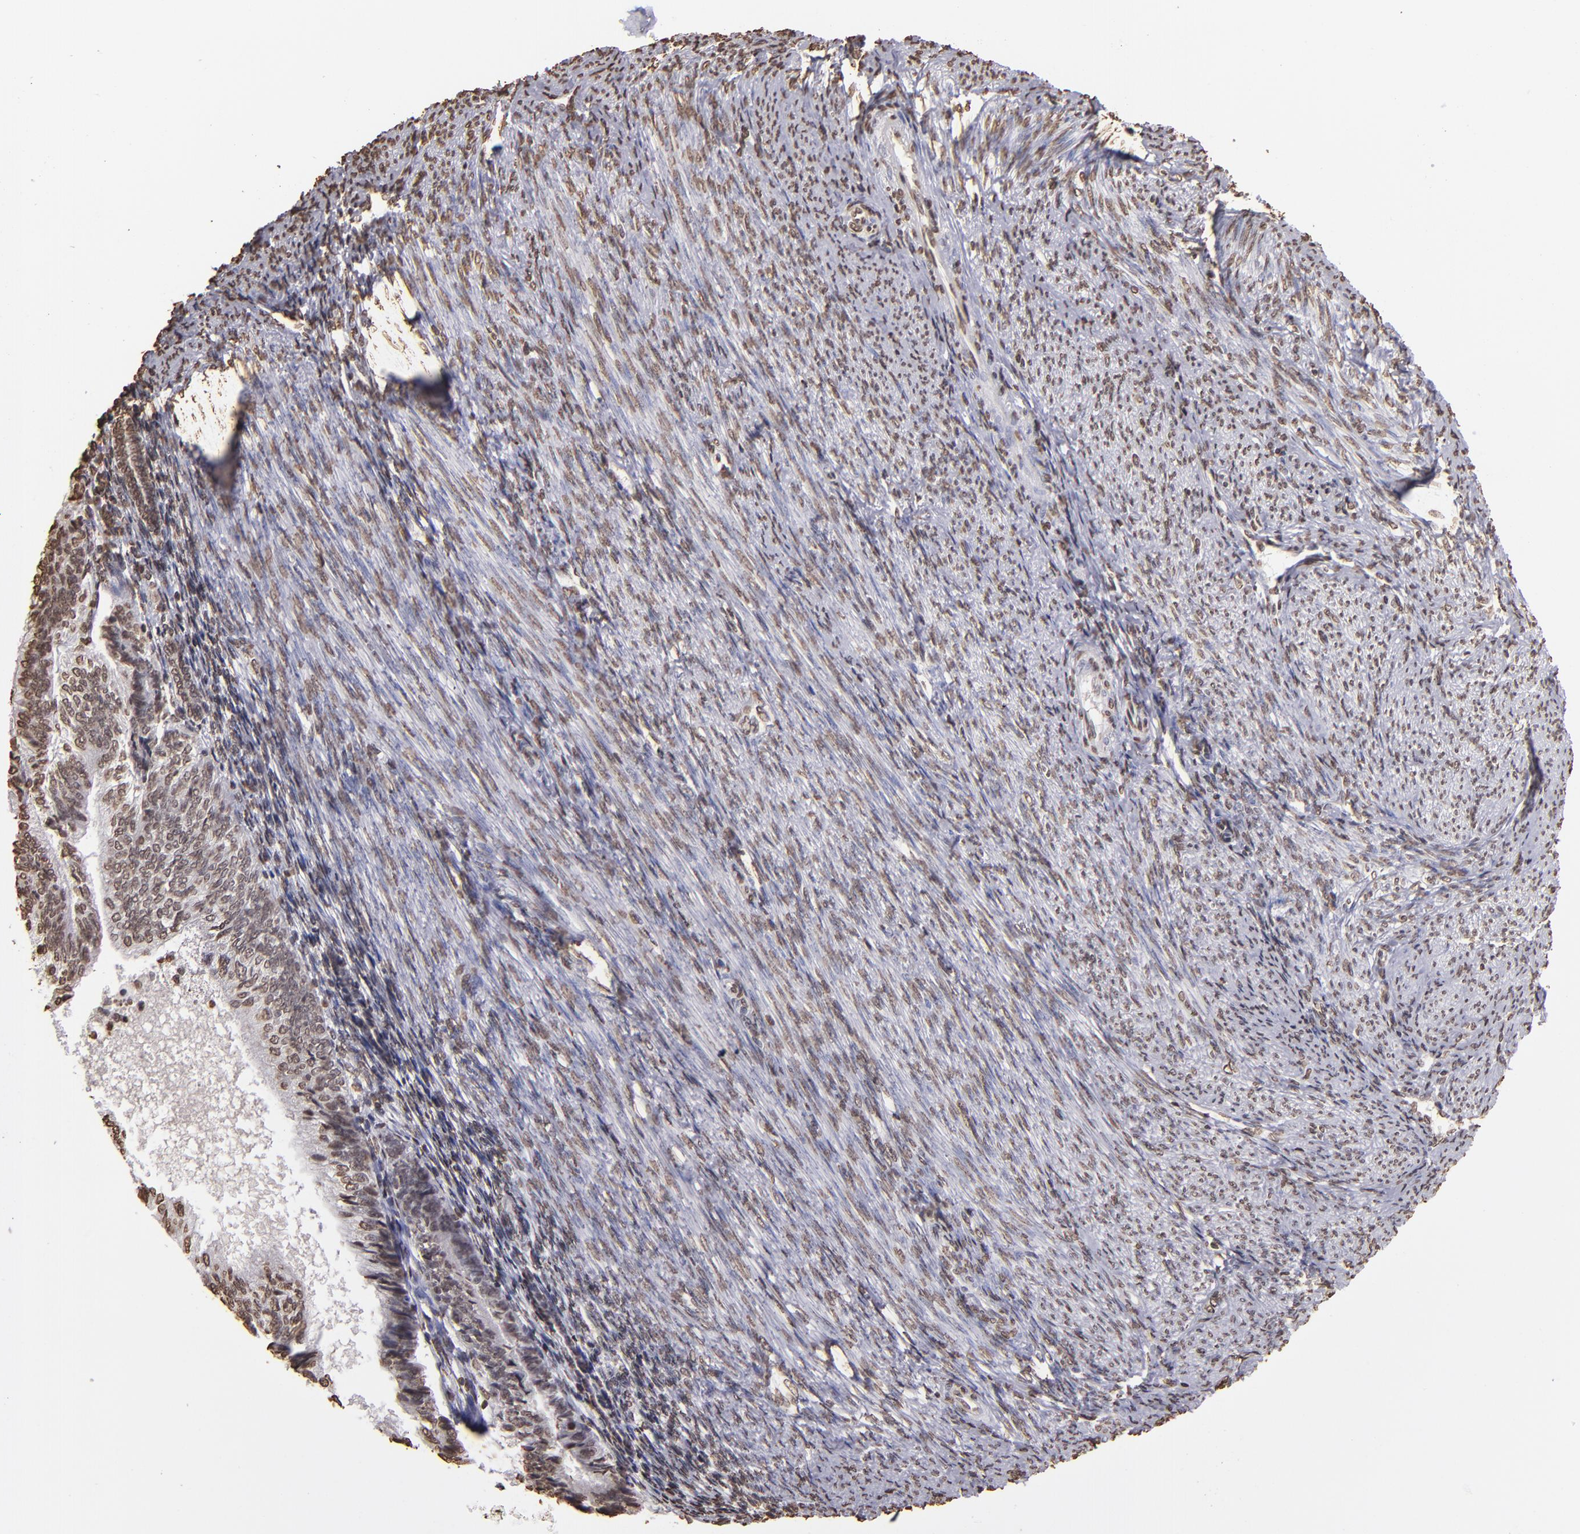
{"staining": {"intensity": "moderate", "quantity": ">75%", "location": "nuclear"}, "tissue": "endometrial cancer", "cell_type": "Tumor cells", "image_type": "cancer", "snomed": [{"axis": "morphology", "description": "Adenocarcinoma, NOS"}, {"axis": "topography", "description": "Endometrium"}], "caption": "This is an image of immunohistochemistry (IHC) staining of endometrial adenocarcinoma, which shows moderate positivity in the nuclear of tumor cells.", "gene": "LBX1", "patient": {"sex": "female", "age": 55}}